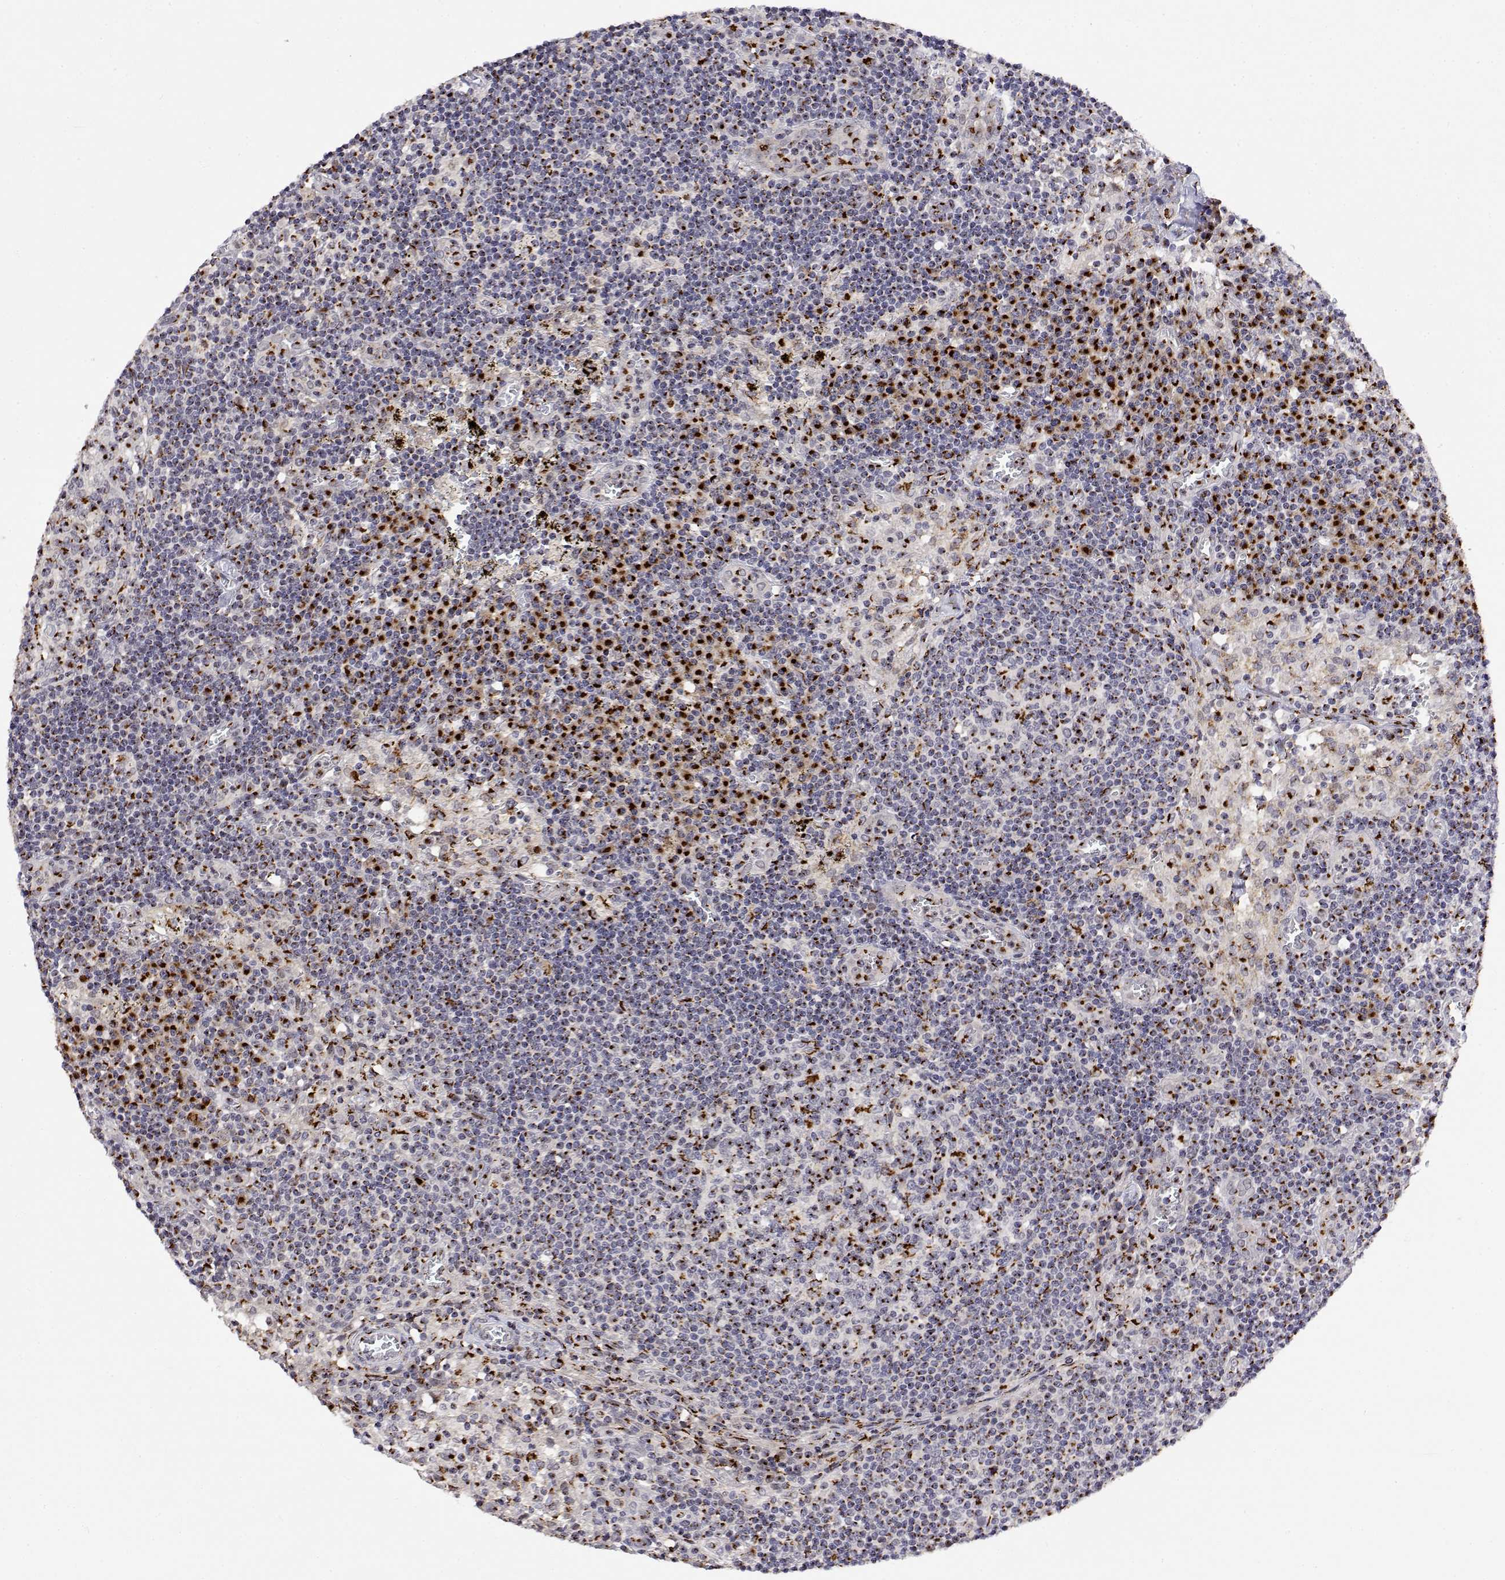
{"staining": {"intensity": "strong", "quantity": "<25%", "location": "cytoplasmic/membranous"}, "tissue": "lymph node", "cell_type": "Germinal center cells", "image_type": "normal", "snomed": [{"axis": "morphology", "description": "Normal tissue, NOS"}, {"axis": "topography", "description": "Lymph node"}], "caption": "A brown stain labels strong cytoplasmic/membranous expression of a protein in germinal center cells of benign human lymph node. Ihc stains the protein of interest in brown and the nuclei are stained blue.", "gene": "YIPF3", "patient": {"sex": "male", "age": 62}}